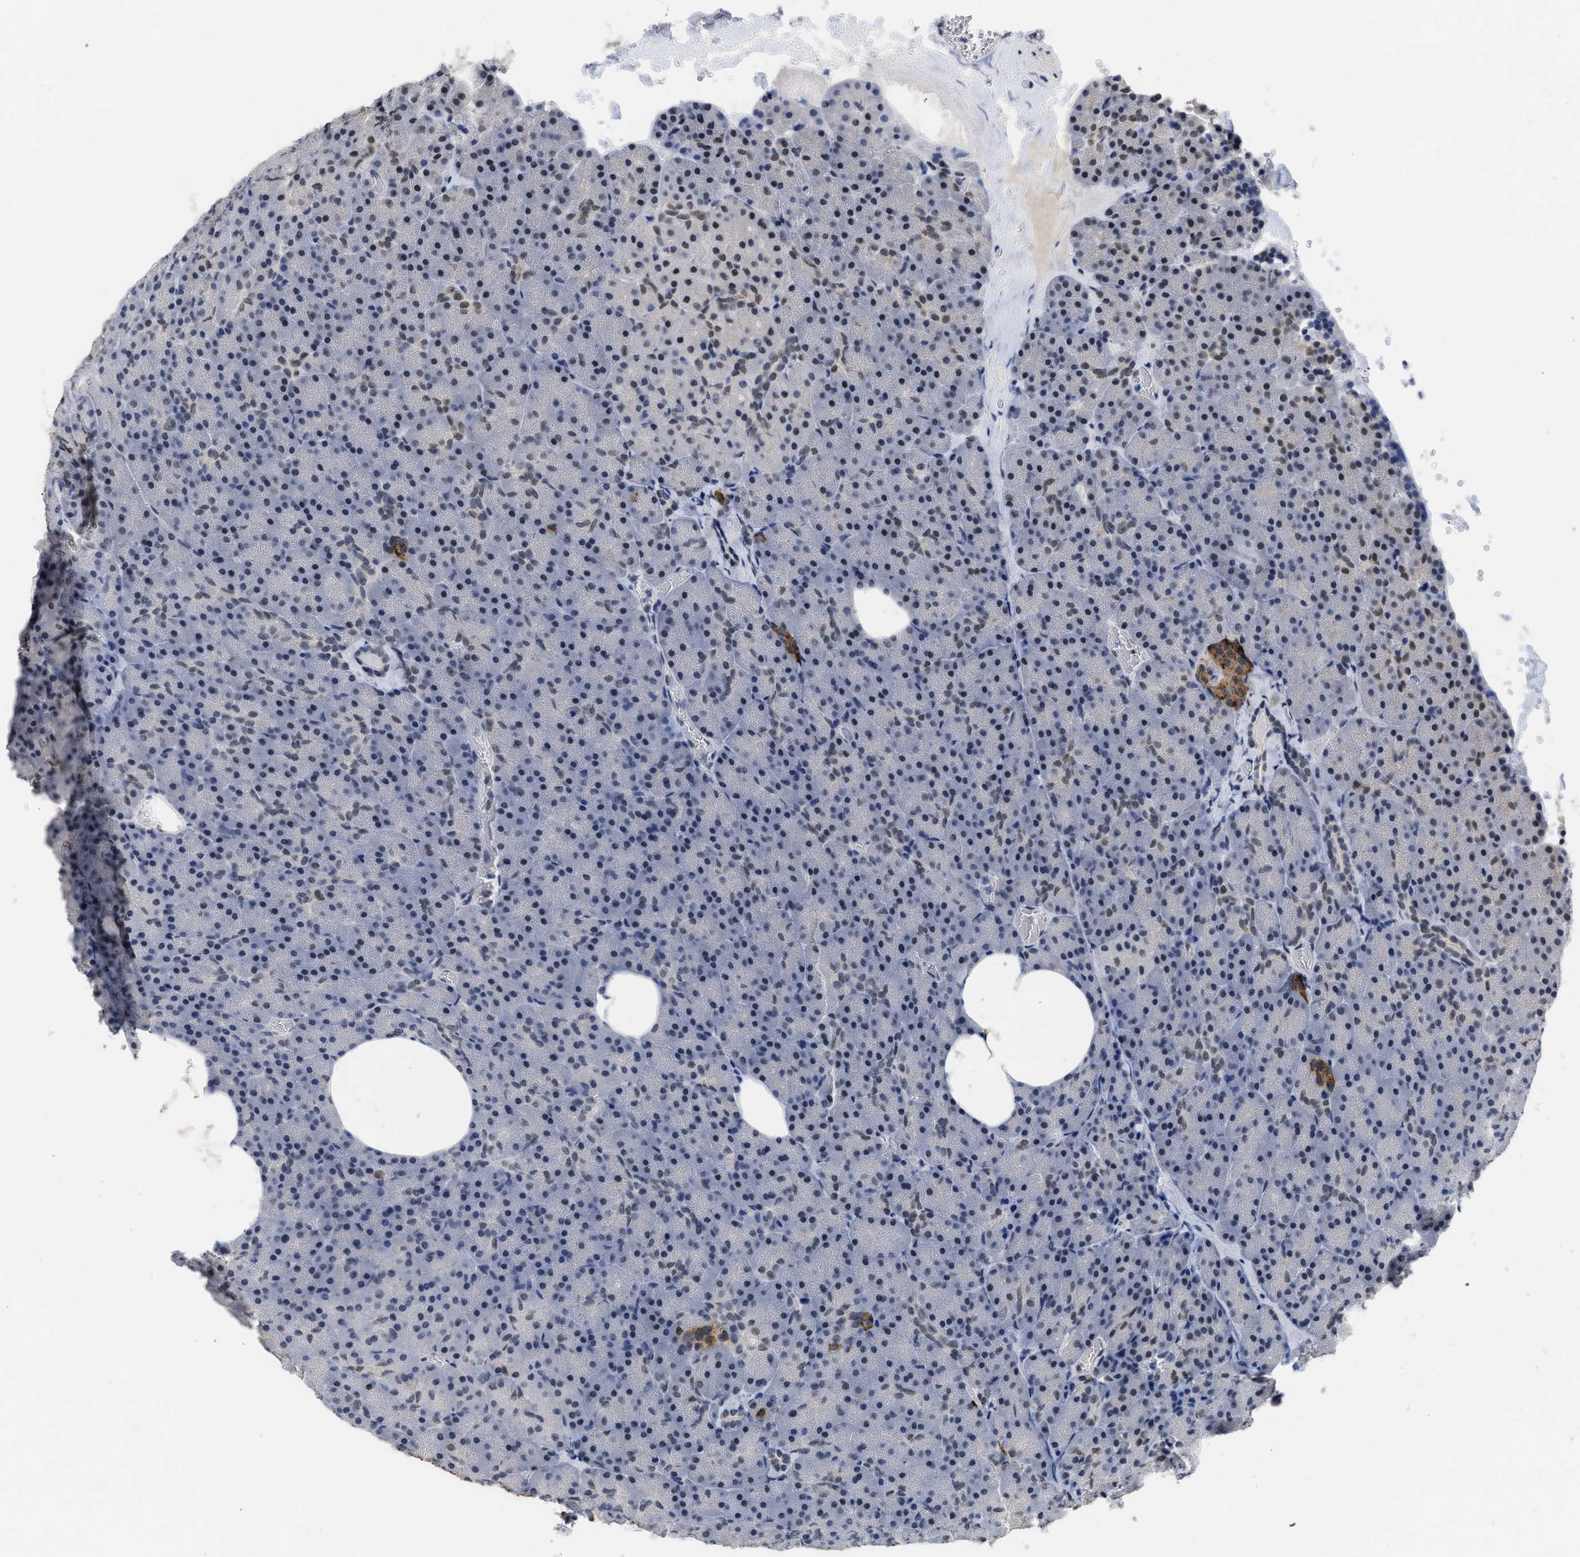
{"staining": {"intensity": "weak", "quantity": "25%-75%", "location": "nuclear"}, "tissue": "pancreas", "cell_type": "Exocrine glandular cells", "image_type": "normal", "snomed": [{"axis": "morphology", "description": "Normal tissue, NOS"}, {"axis": "morphology", "description": "Carcinoid, malignant, NOS"}, {"axis": "topography", "description": "Pancreas"}], "caption": "A photomicrograph showing weak nuclear staining in about 25%-75% of exocrine glandular cells in benign pancreas, as visualized by brown immunohistochemical staining.", "gene": "GGNBP2", "patient": {"sex": "female", "age": 35}}